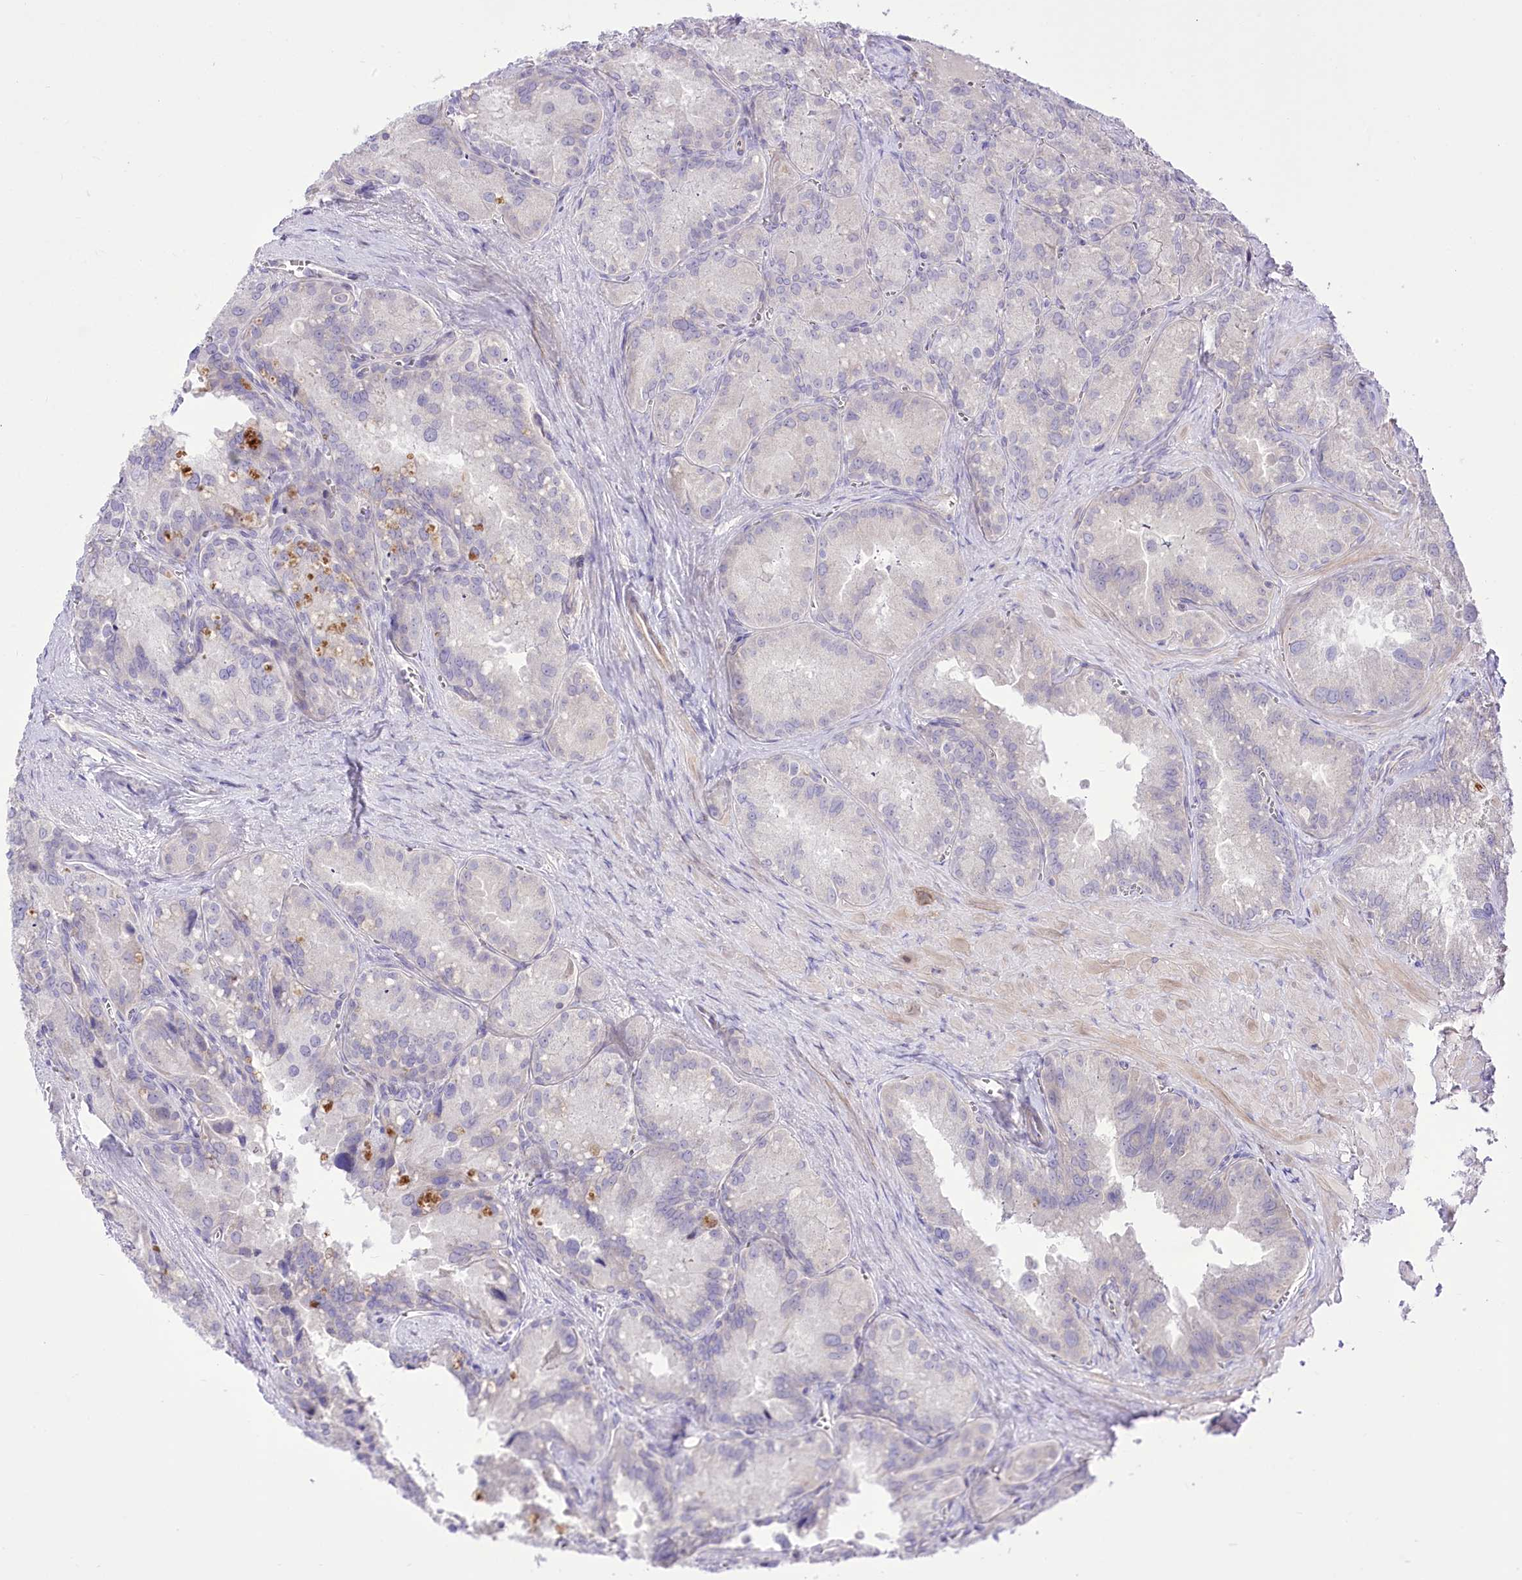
{"staining": {"intensity": "negative", "quantity": "none", "location": "none"}, "tissue": "seminal vesicle", "cell_type": "Glandular cells", "image_type": "normal", "snomed": [{"axis": "morphology", "description": "Normal tissue, NOS"}, {"axis": "topography", "description": "Seminal veicle"}], "caption": "DAB immunohistochemical staining of benign human seminal vesicle reveals no significant expression in glandular cells.", "gene": "HELT", "patient": {"sex": "male", "age": 62}}